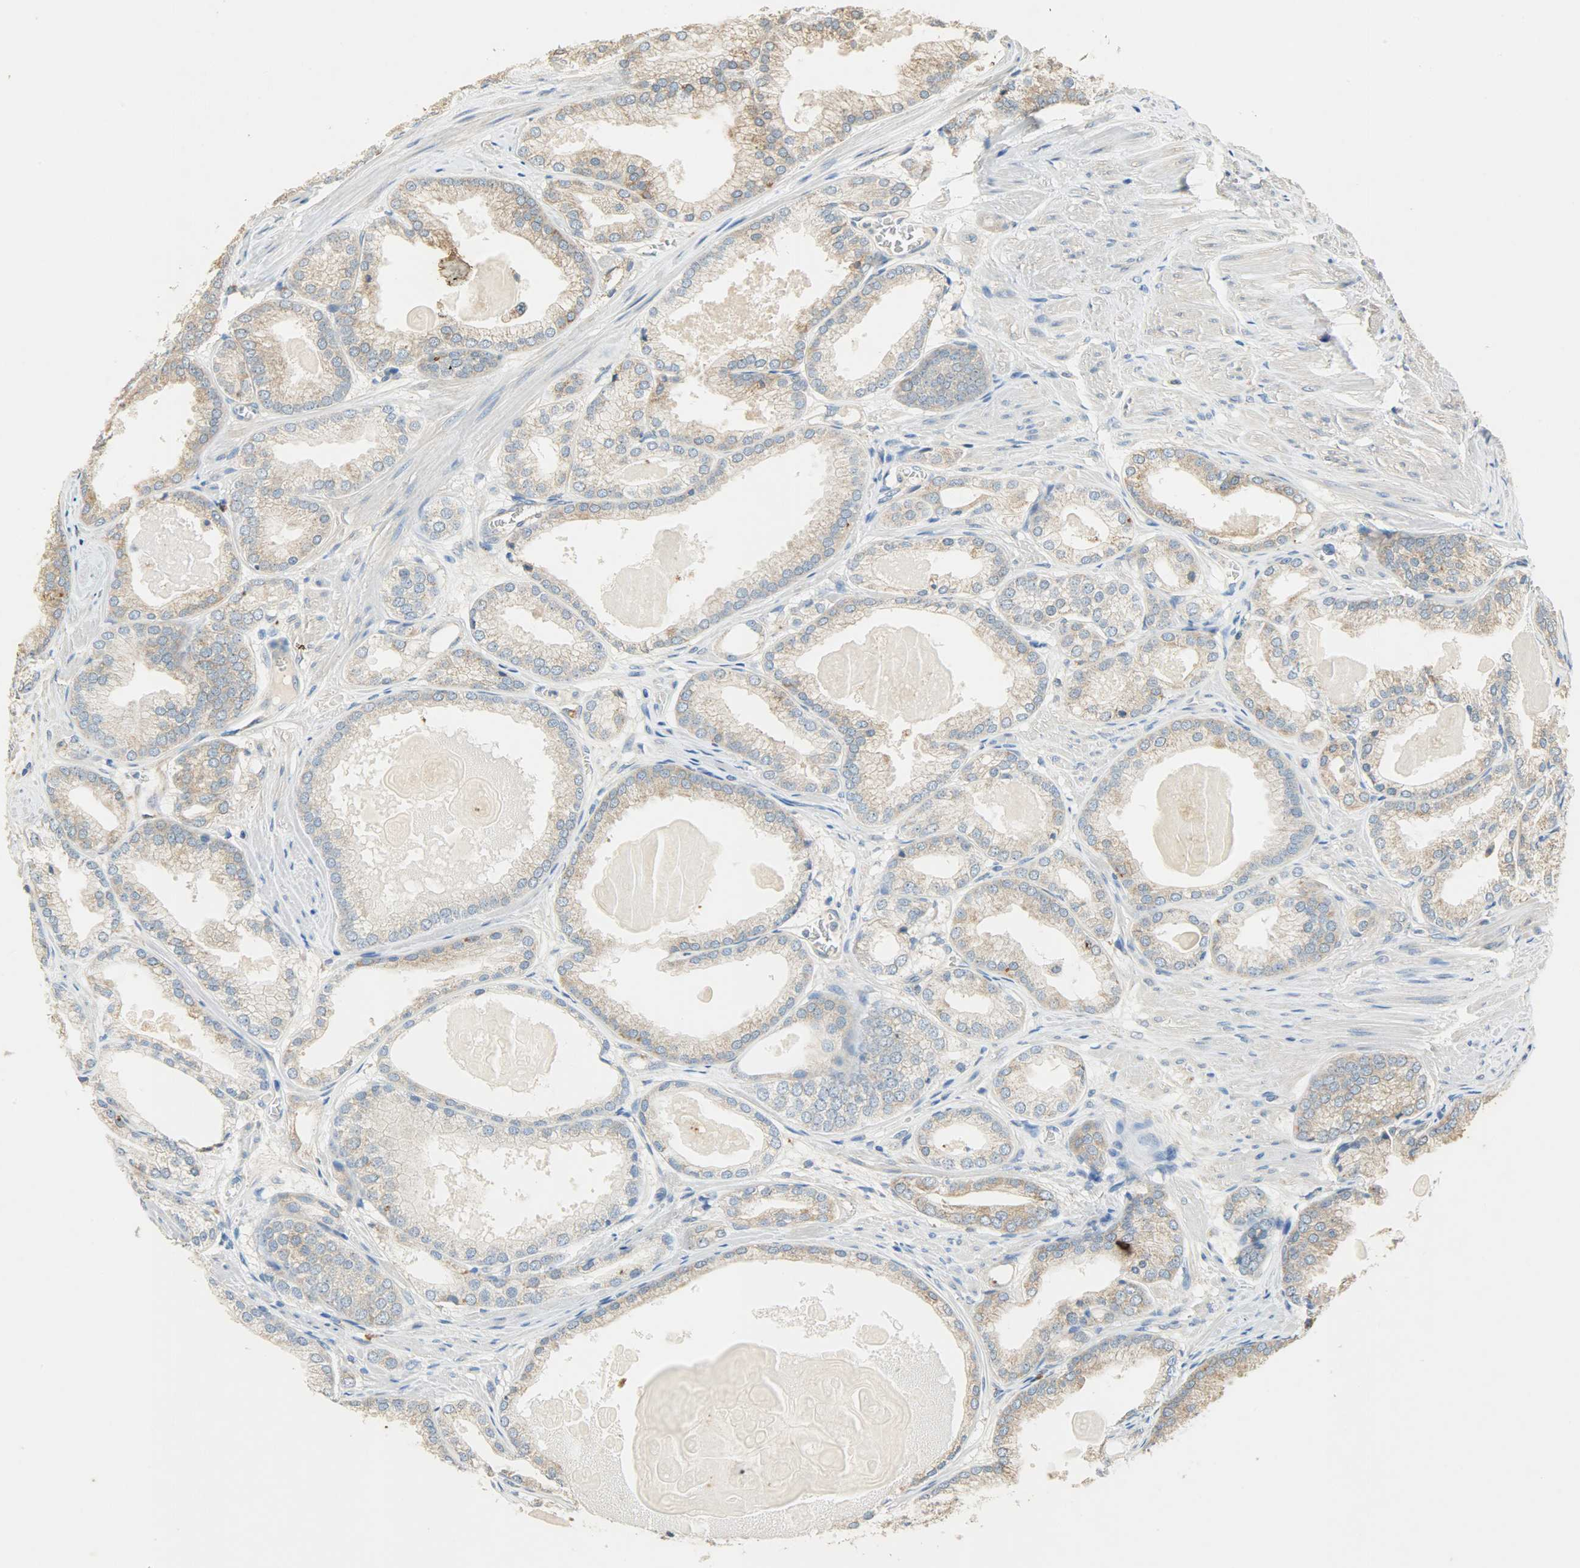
{"staining": {"intensity": "weak", "quantity": "25%-75%", "location": "cytoplasmic/membranous"}, "tissue": "prostate cancer", "cell_type": "Tumor cells", "image_type": "cancer", "snomed": [{"axis": "morphology", "description": "Adenocarcinoma, High grade"}, {"axis": "topography", "description": "Prostate"}], "caption": "Immunohistochemistry staining of high-grade adenocarcinoma (prostate), which shows low levels of weak cytoplasmic/membranous expression in approximately 25%-75% of tumor cells indicating weak cytoplasmic/membranous protein positivity. The staining was performed using DAB (3,3'-diaminobenzidine) (brown) for protein detection and nuclei were counterstained in hematoxylin (blue).", "gene": "HSPA5", "patient": {"sex": "male", "age": 61}}